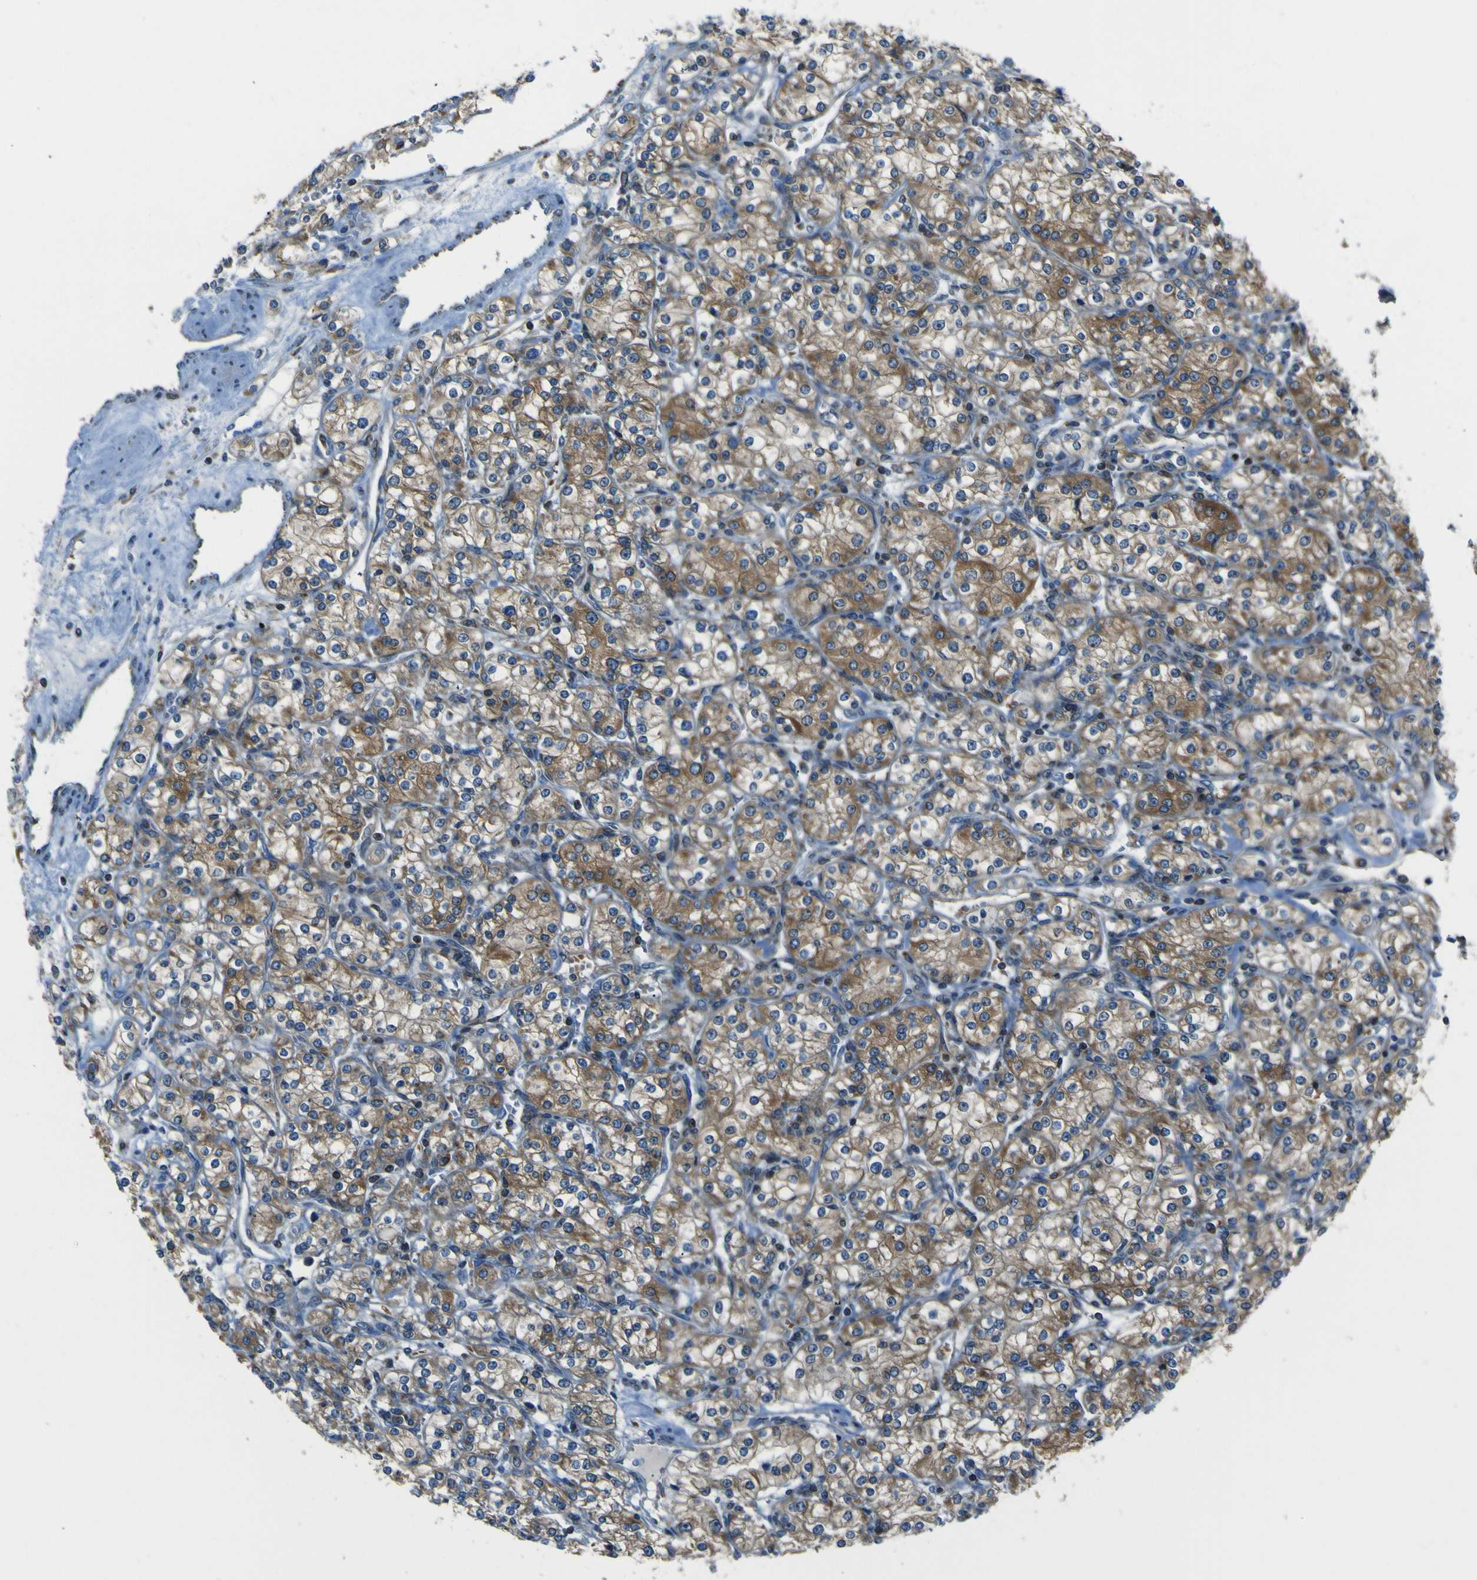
{"staining": {"intensity": "moderate", "quantity": ">75%", "location": "cytoplasmic/membranous"}, "tissue": "renal cancer", "cell_type": "Tumor cells", "image_type": "cancer", "snomed": [{"axis": "morphology", "description": "Adenocarcinoma, NOS"}, {"axis": "topography", "description": "Kidney"}], "caption": "DAB immunohistochemical staining of renal cancer shows moderate cytoplasmic/membranous protein staining in approximately >75% of tumor cells. The staining was performed using DAB to visualize the protein expression in brown, while the nuclei were stained in blue with hematoxylin (Magnification: 20x).", "gene": "STIM1", "patient": {"sex": "male", "age": 77}}